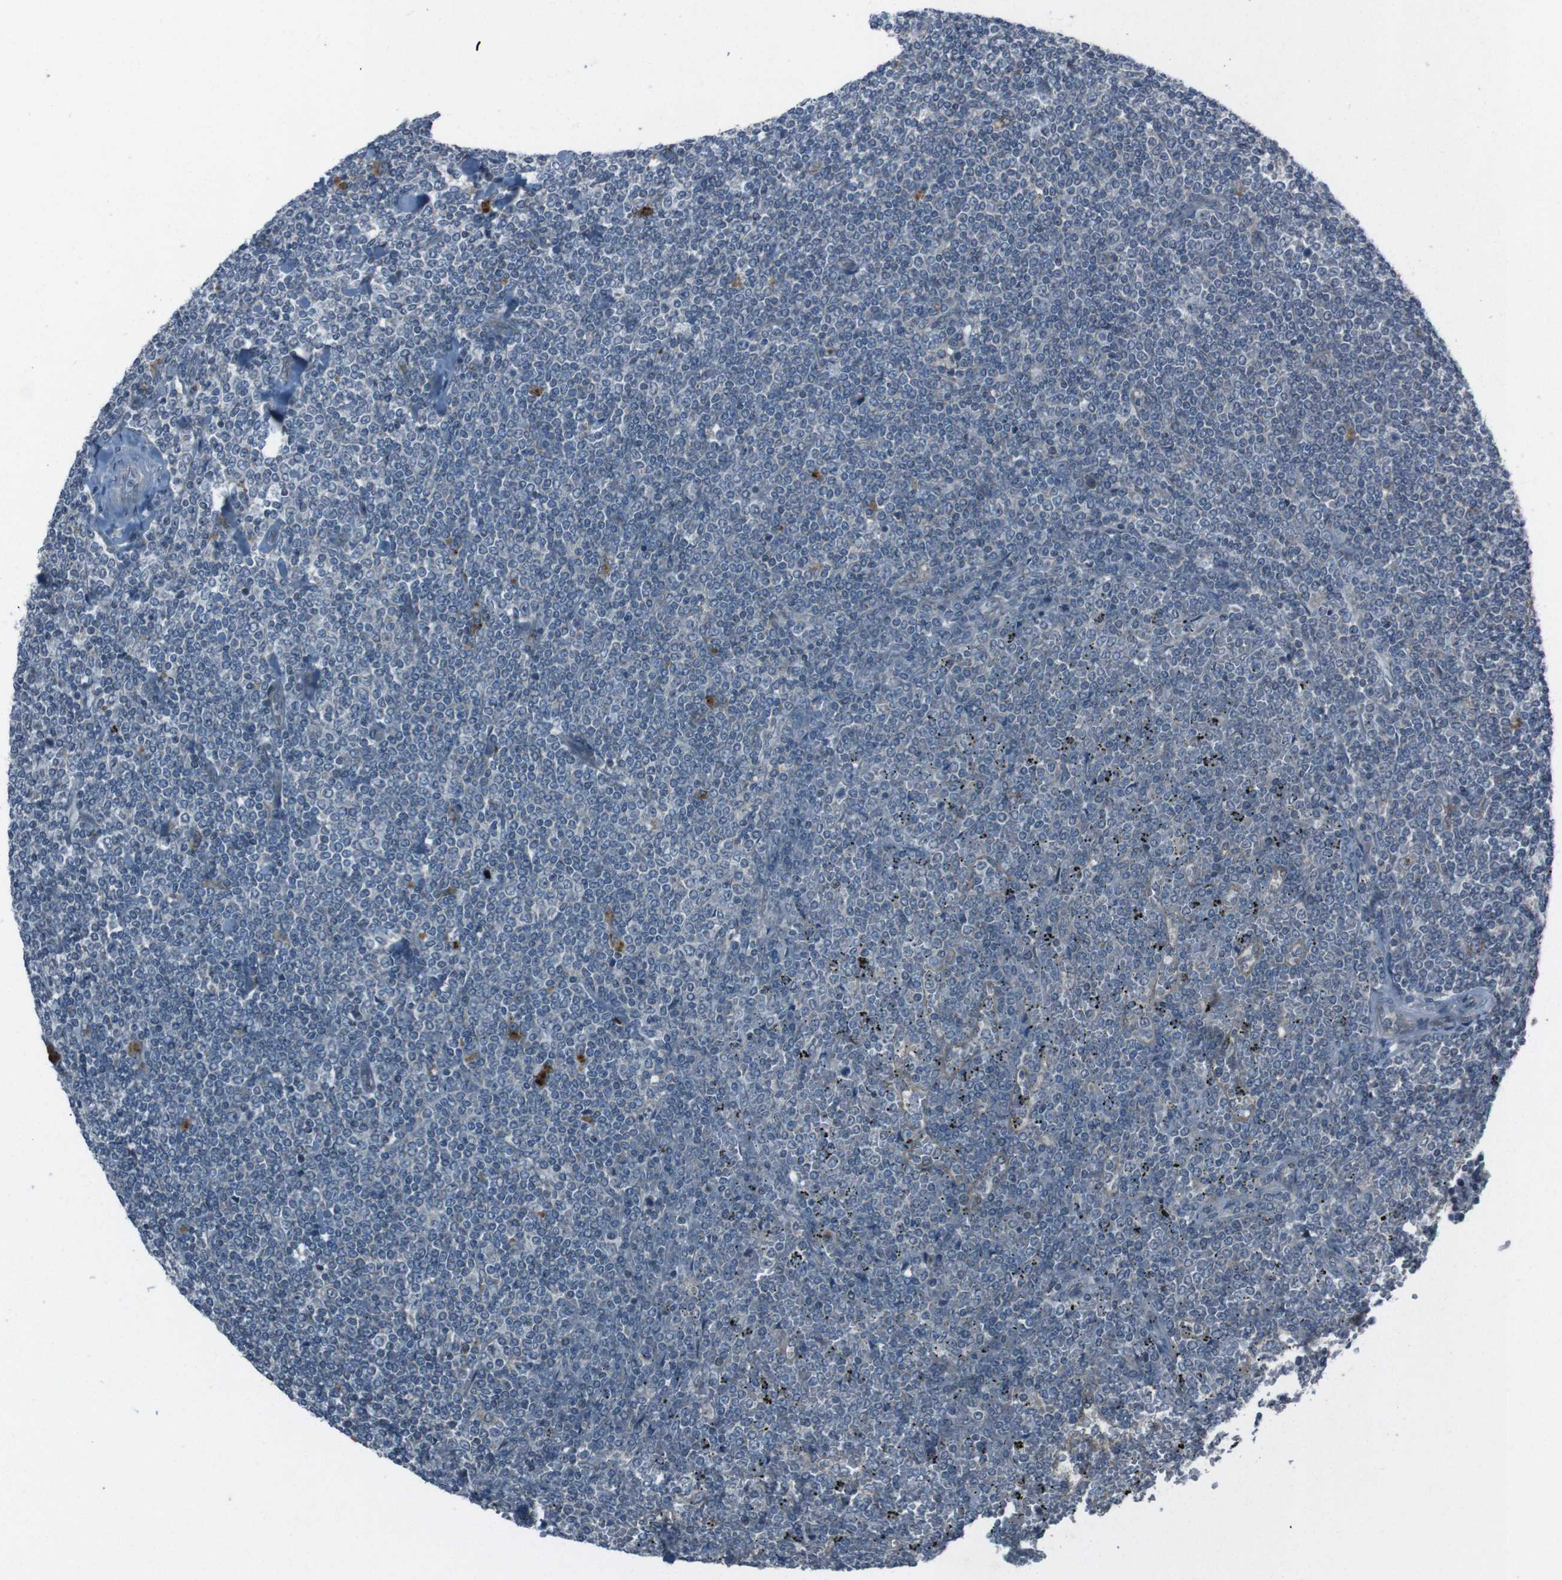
{"staining": {"intensity": "negative", "quantity": "none", "location": "none"}, "tissue": "lymphoma", "cell_type": "Tumor cells", "image_type": "cancer", "snomed": [{"axis": "morphology", "description": "Malignant lymphoma, non-Hodgkin's type, Low grade"}, {"axis": "topography", "description": "Spleen"}], "caption": "Lymphoma was stained to show a protein in brown. There is no significant staining in tumor cells.", "gene": "EFNA5", "patient": {"sex": "female", "age": 19}}